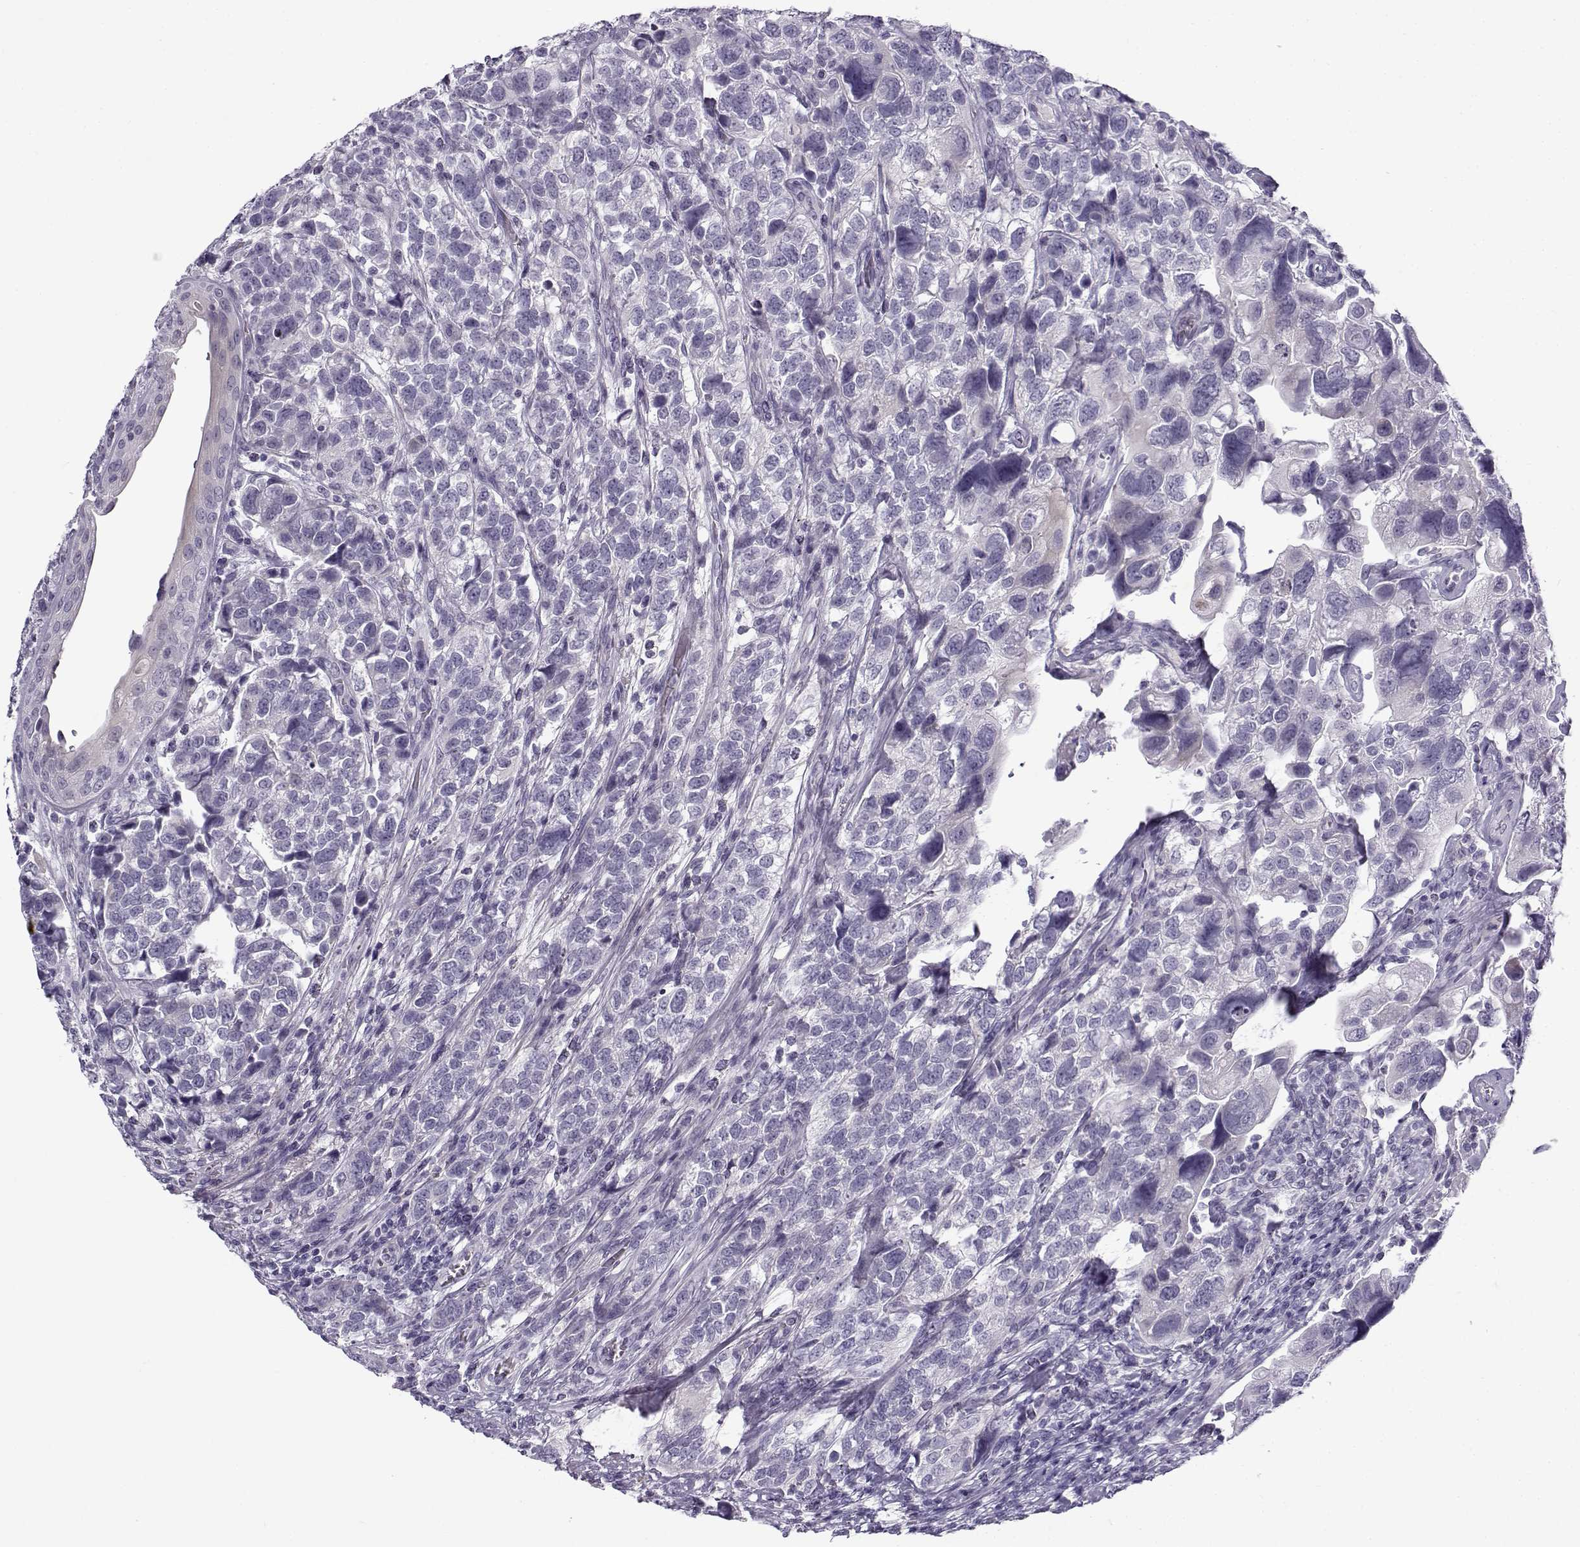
{"staining": {"intensity": "negative", "quantity": "none", "location": "none"}, "tissue": "urothelial cancer", "cell_type": "Tumor cells", "image_type": "cancer", "snomed": [{"axis": "morphology", "description": "Urothelial carcinoma, High grade"}, {"axis": "topography", "description": "Urinary bladder"}], "caption": "High magnification brightfield microscopy of urothelial carcinoma (high-grade) stained with DAB (brown) and counterstained with hematoxylin (blue): tumor cells show no significant staining.", "gene": "GTSF1L", "patient": {"sex": "female", "age": 58}}